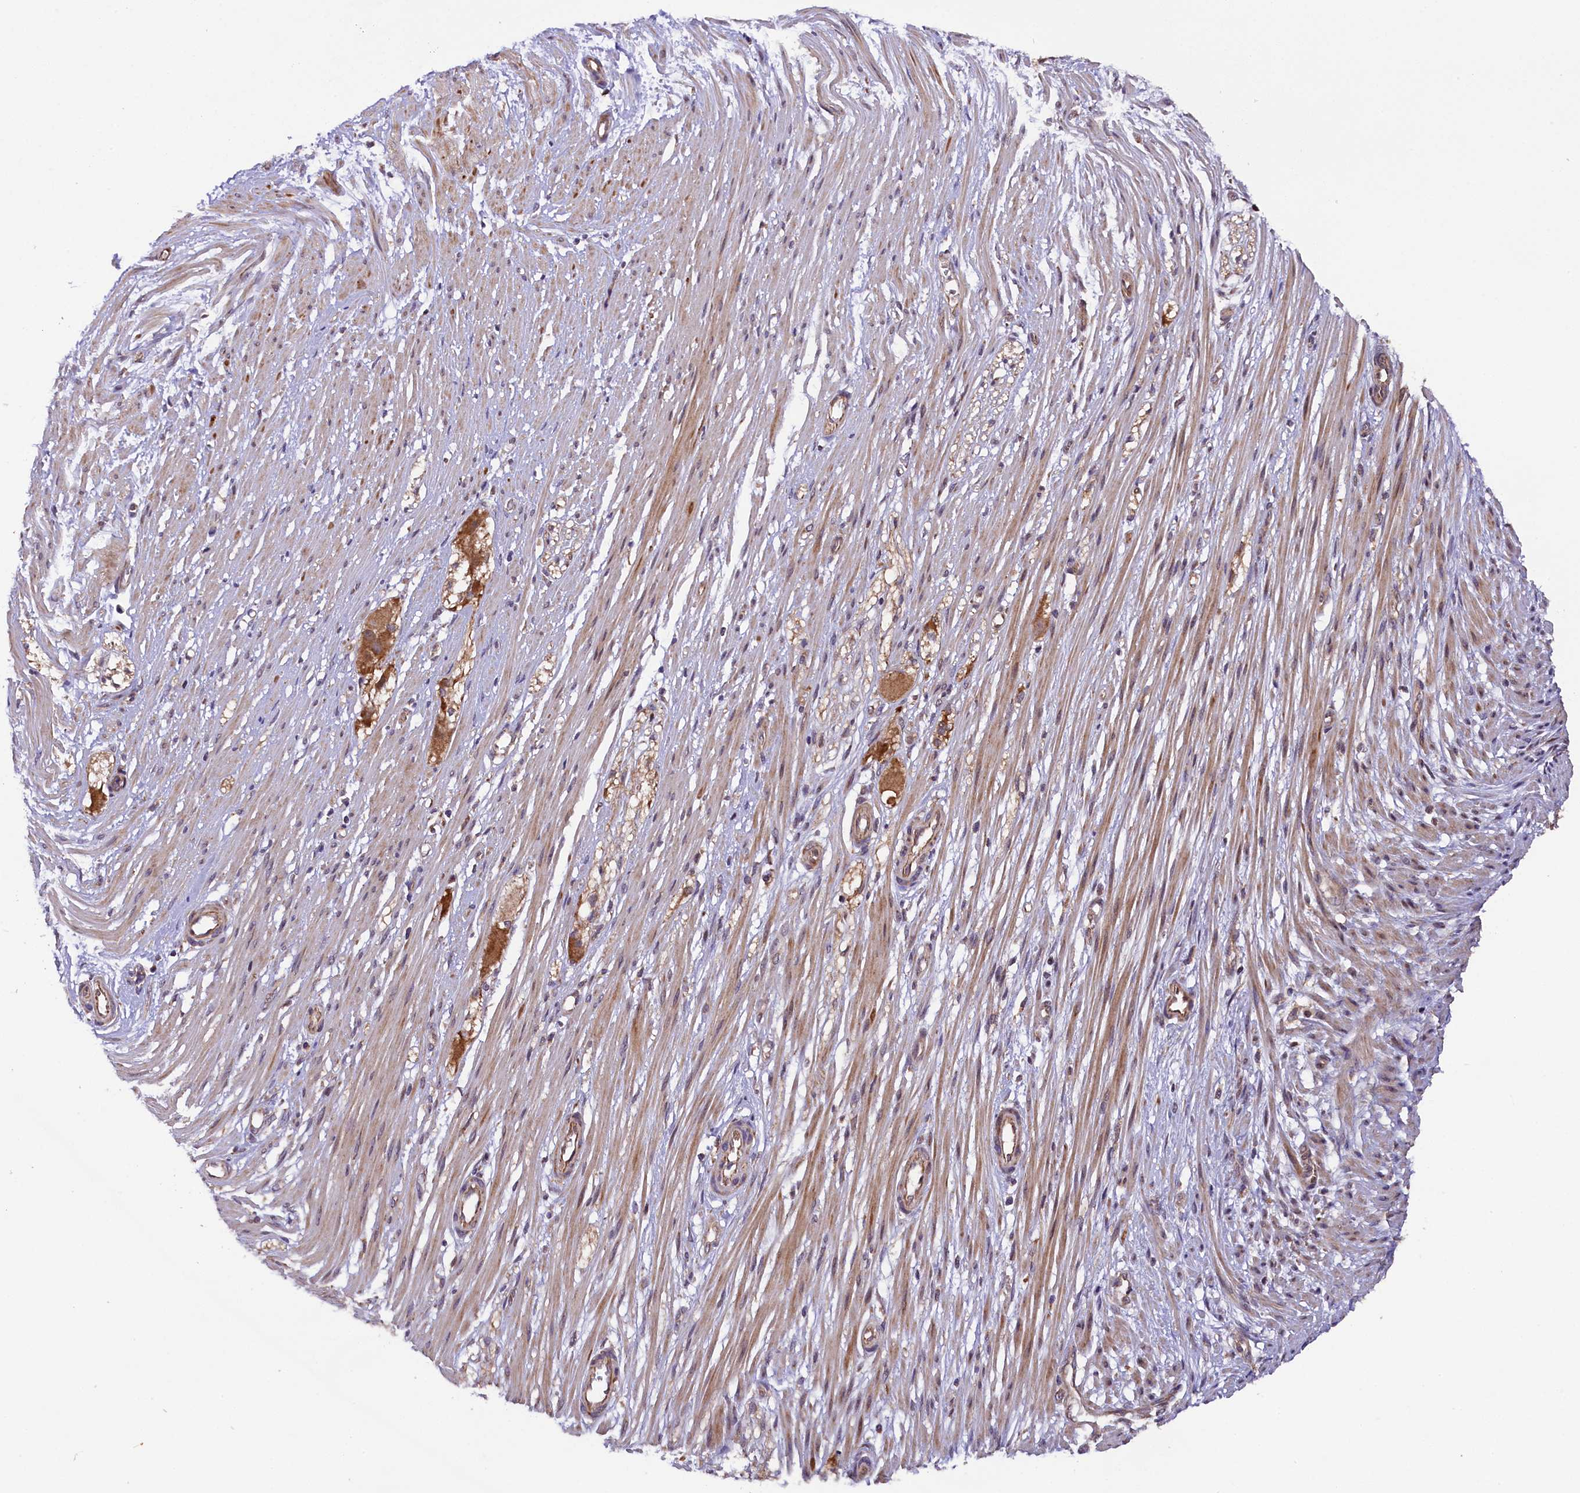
{"staining": {"intensity": "moderate", "quantity": ">75%", "location": "cytoplasmic/membranous"}, "tissue": "ovarian cancer", "cell_type": "Tumor cells", "image_type": "cancer", "snomed": [{"axis": "morphology", "description": "Carcinoma, endometroid"}, {"axis": "topography", "description": "Appendix"}, {"axis": "topography", "description": "Ovary"}], "caption": "This image displays immunohistochemistry (IHC) staining of ovarian cancer (endometroid carcinoma), with medium moderate cytoplasmic/membranous staining in about >75% of tumor cells.", "gene": "DOHH", "patient": {"sex": "female", "age": 42}}